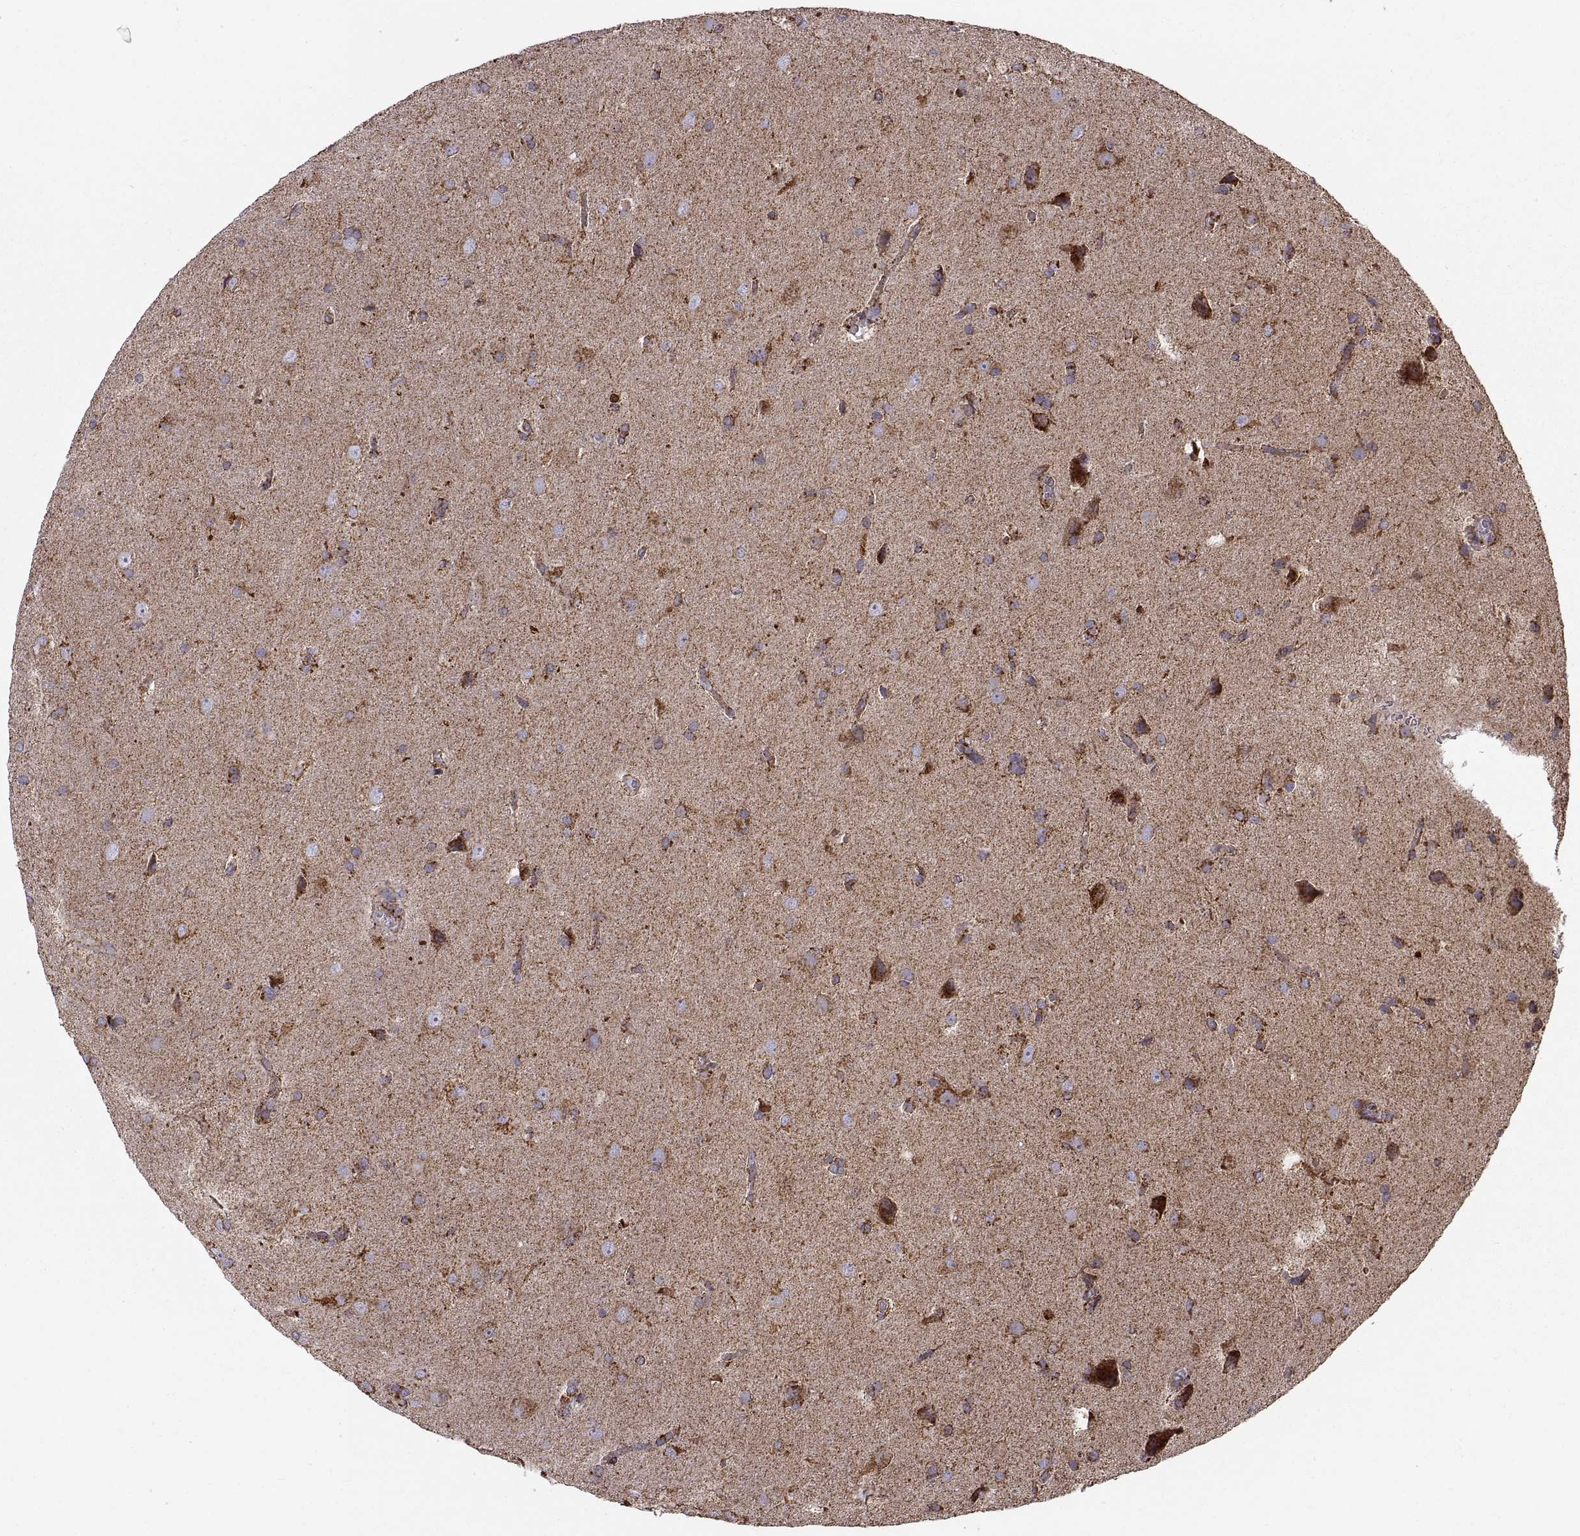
{"staining": {"intensity": "strong", "quantity": "<25%", "location": "cytoplasmic/membranous"}, "tissue": "glioma", "cell_type": "Tumor cells", "image_type": "cancer", "snomed": [{"axis": "morphology", "description": "Glioma, malignant, Low grade"}, {"axis": "topography", "description": "Brain"}], "caption": "Glioma tissue demonstrates strong cytoplasmic/membranous staining in approximately <25% of tumor cells", "gene": "ARSD", "patient": {"sex": "male", "age": 58}}